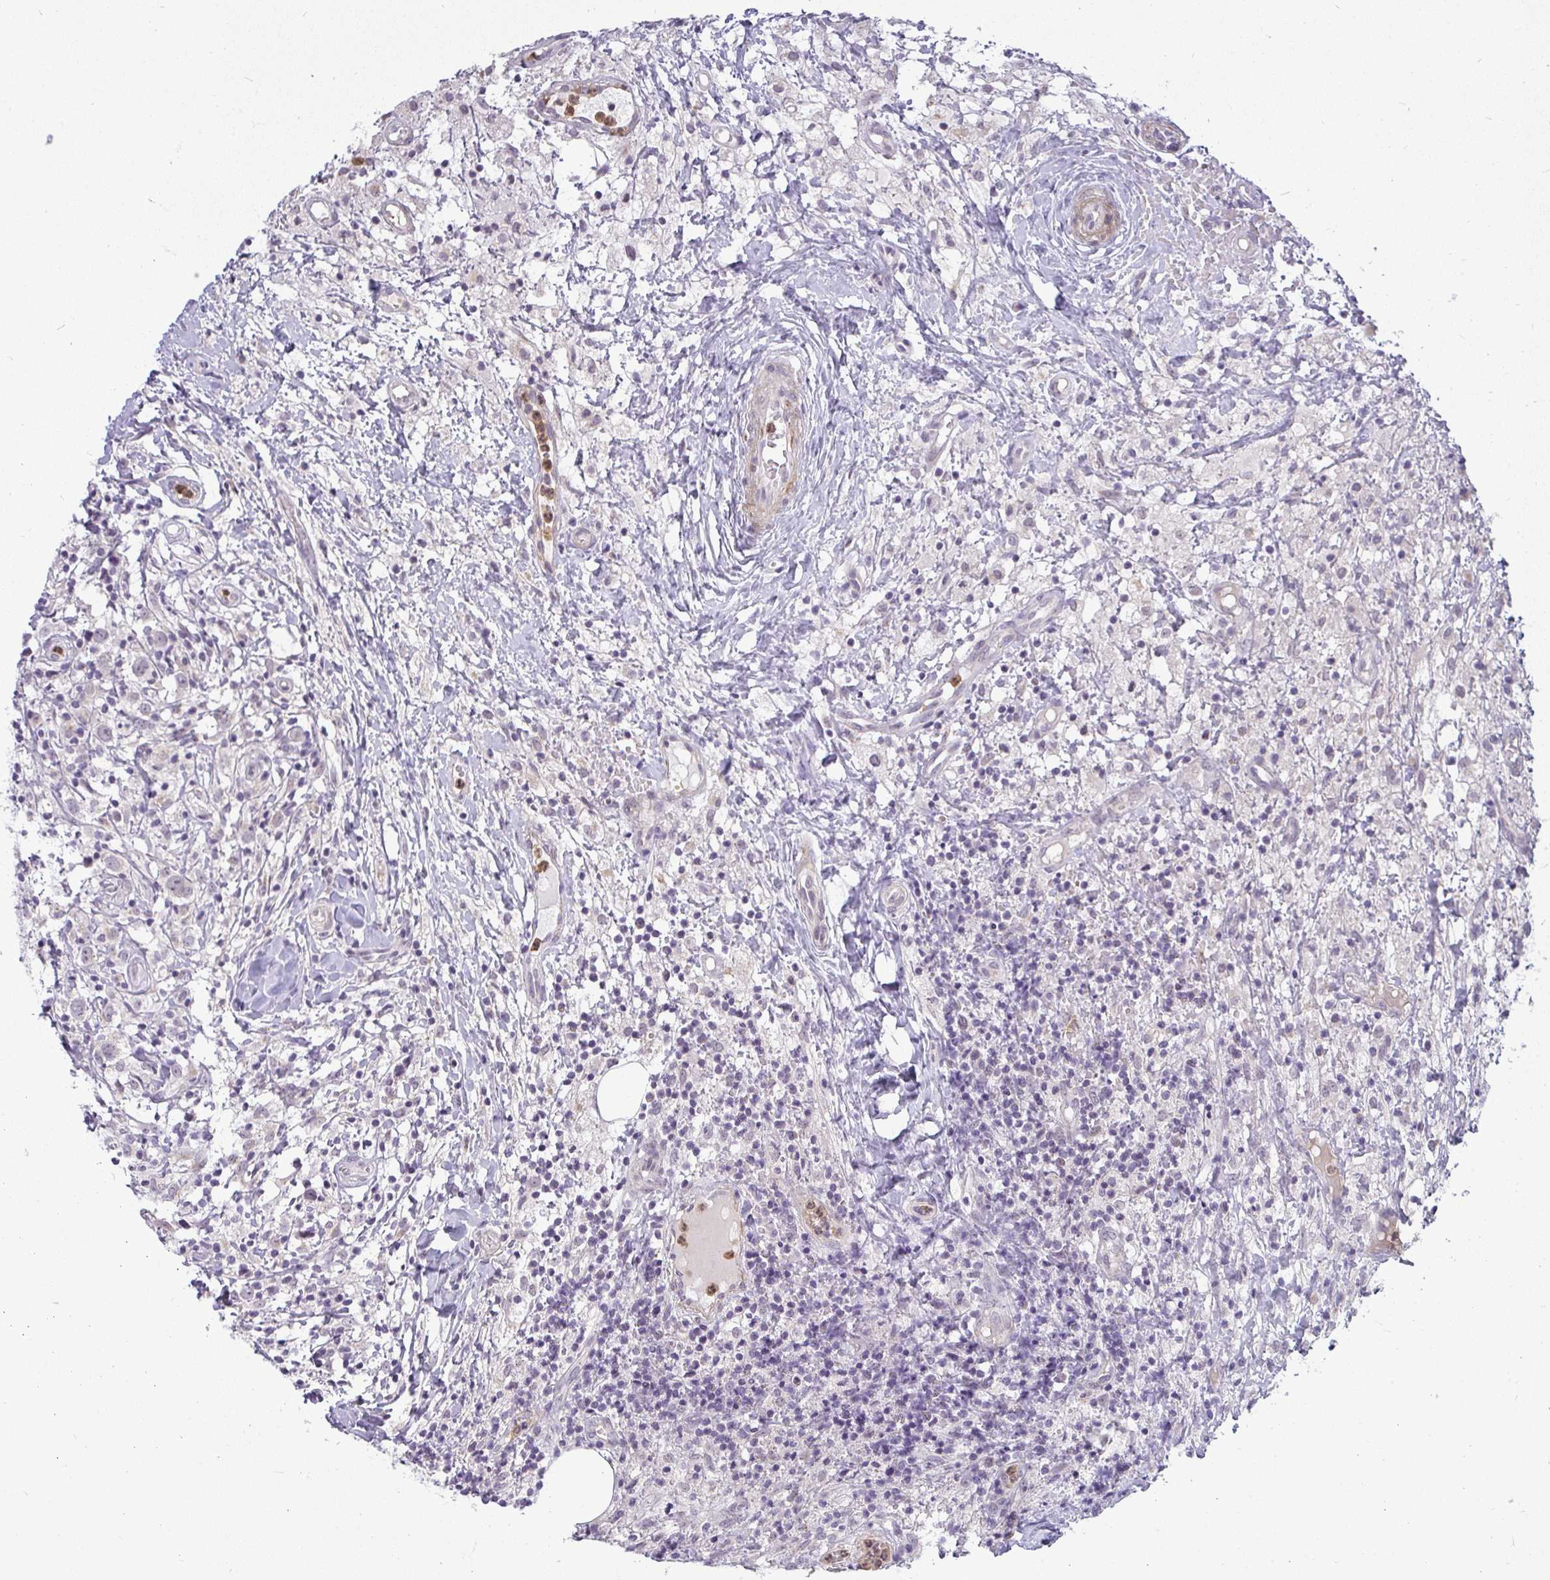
{"staining": {"intensity": "negative", "quantity": "none", "location": "none"}, "tissue": "lymphoma", "cell_type": "Tumor cells", "image_type": "cancer", "snomed": [{"axis": "morphology", "description": "Hodgkin's disease, NOS"}, {"axis": "topography", "description": "No Tissue"}], "caption": "There is no significant expression in tumor cells of lymphoma.", "gene": "DZIP1", "patient": {"sex": "female", "age": 21}}